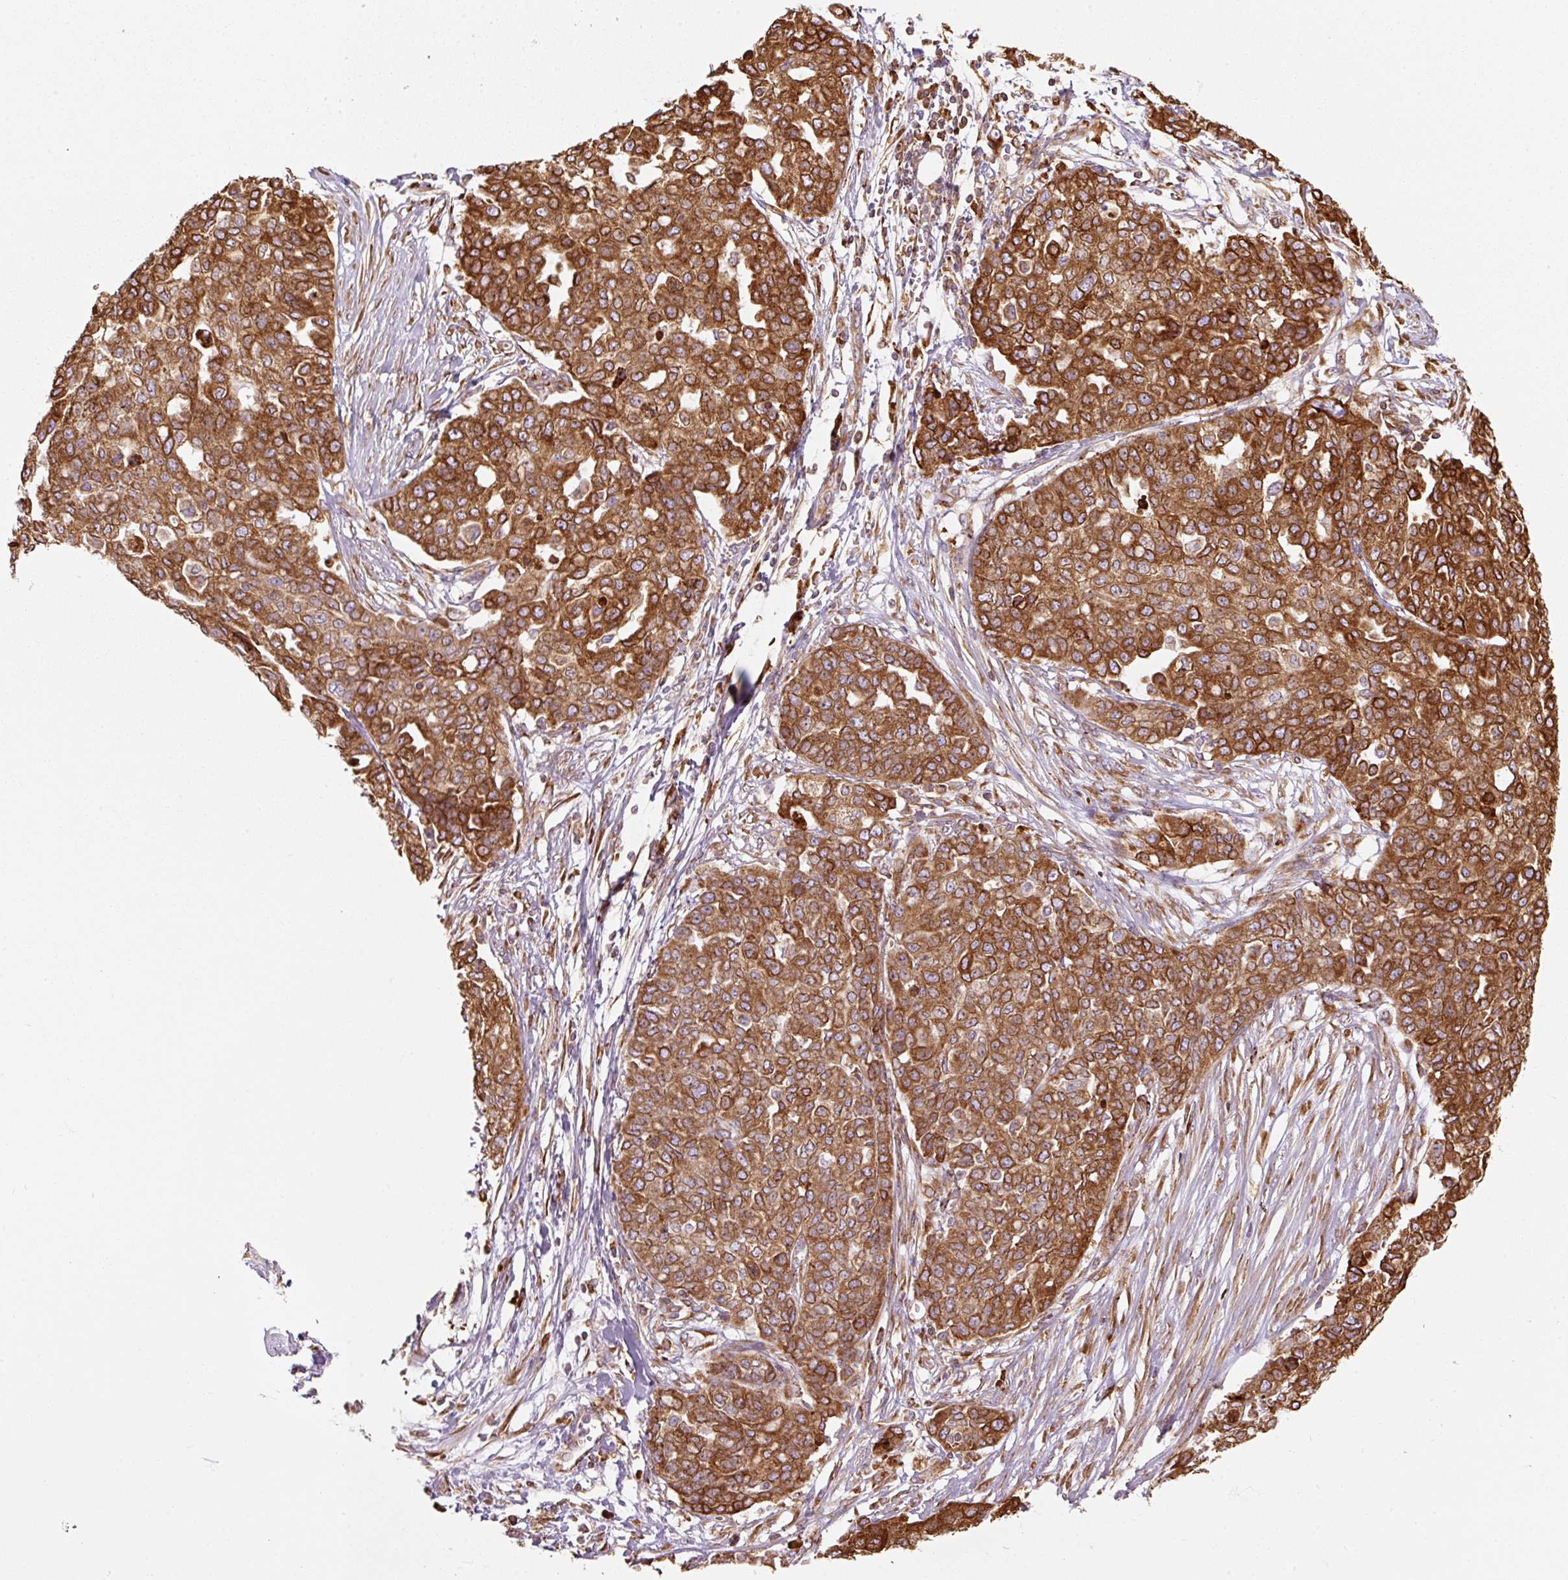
{"staining": {"intensity": "strong", "quantity": ">75%", "location": "cytoplasmic/membranous"}, "tissue": "ovarian cancer", "cell_type": "Tumor cells", "image_type": "cancer", "snomed": [{"axis": "morphology", "description": "Cystadenocarcinoma, serous, NOS"}, {"axis": "topography", "description": "Soft tissue"}, {"axis": "topography", "description": "Ovary"}], "caption": "Immunohistochemical staining of human ovarian cancer exhibits high levels of strong cytoplasmic/membranous positivity in approximately >75% of tumor cells.", "gene": "PRKCSH", "patient": {"sex": "female", "age": 57}}